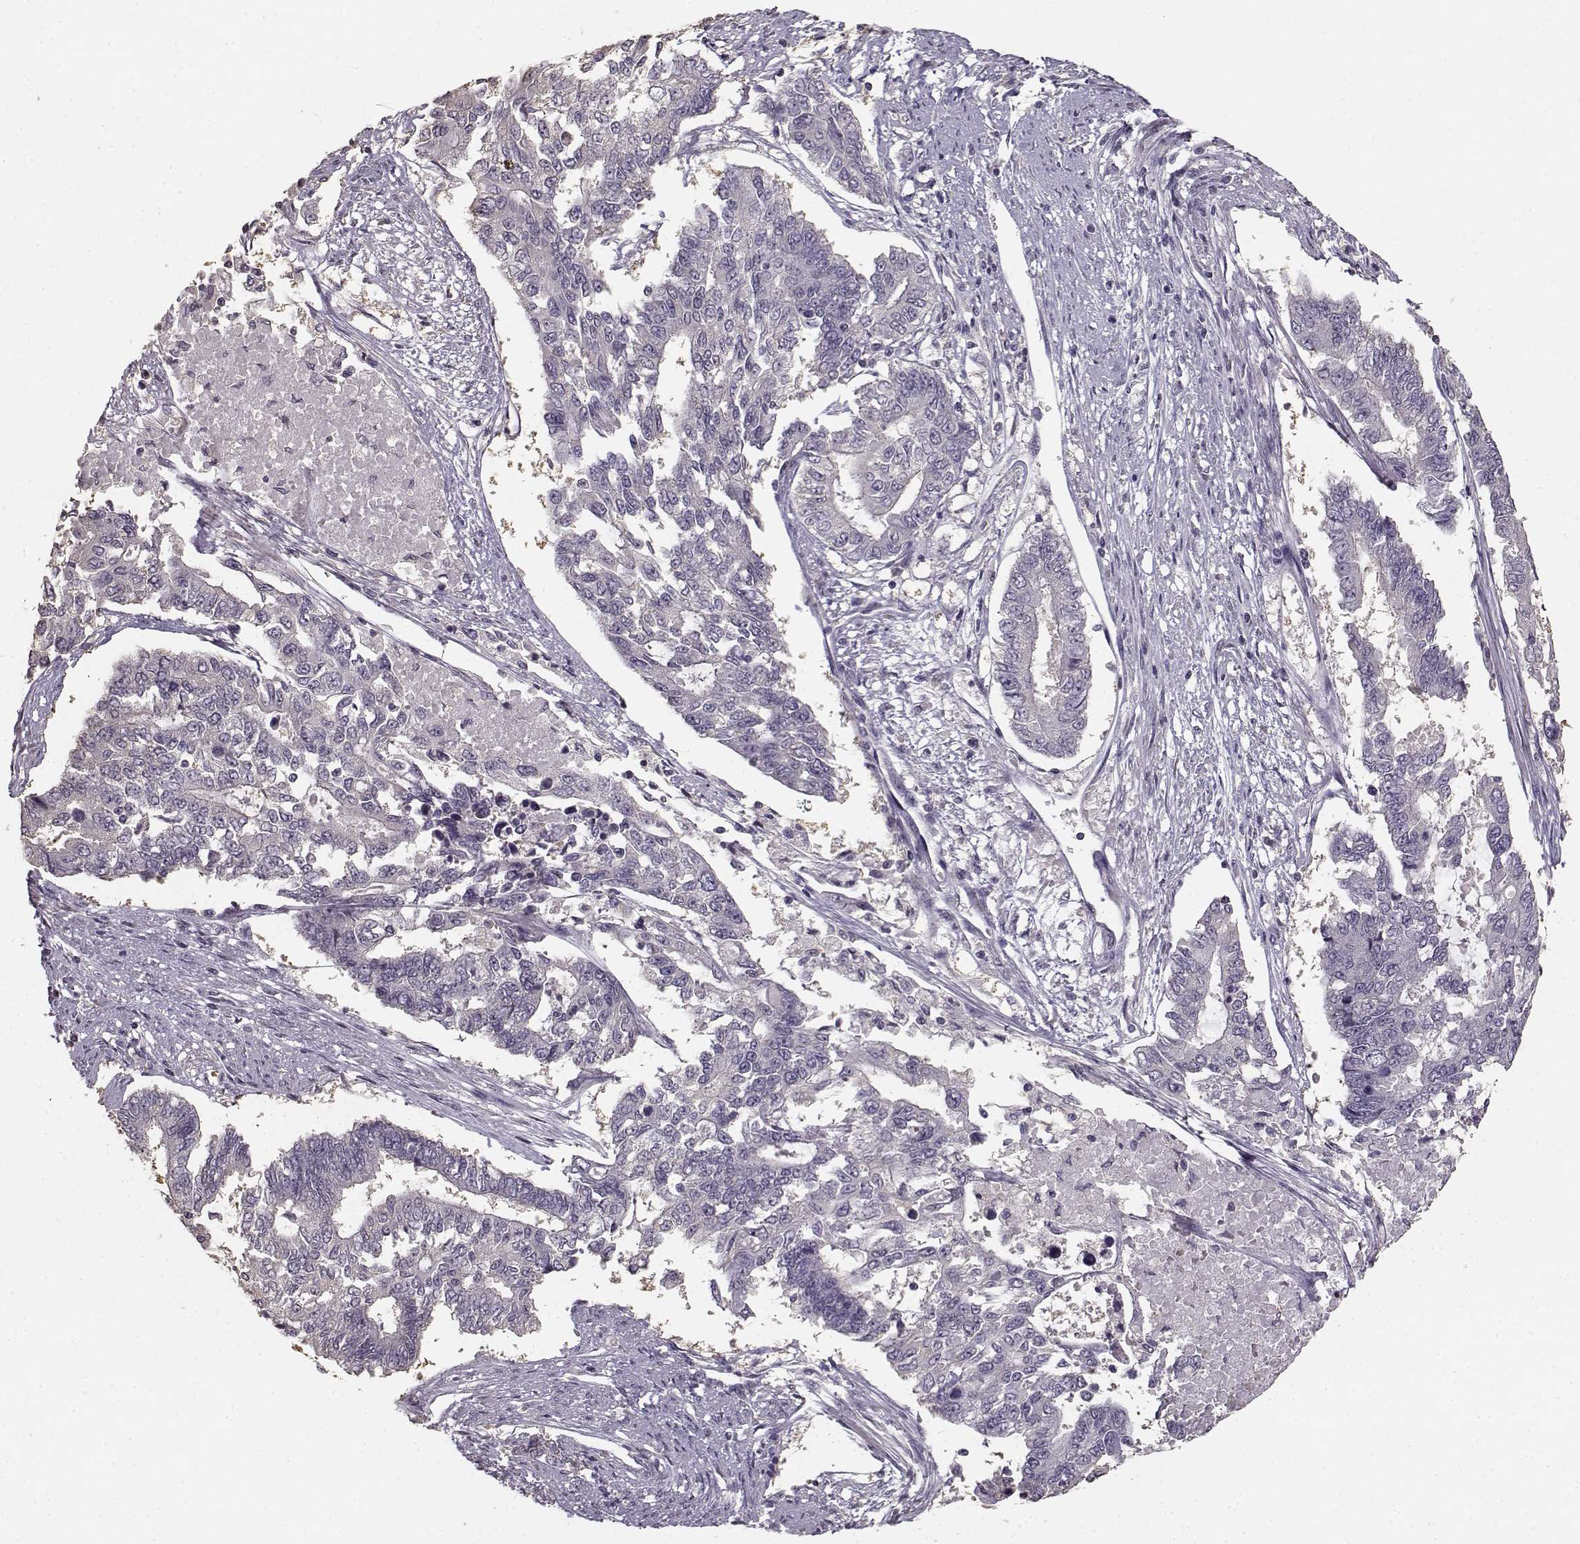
{"staining": {"intensity": "negative", "quantity": "none", "location": "none"}, "tissue": "endometrial cancer", "cell_type": "Tumor cells", "image_type": "cancer", "snomed": [{"axis": "morphology", "description": "Adenocarcinoma, NOS"}, {"axis": "topography", "description": "Uterus"}], "caption": "A histopathology image of endometrial cancer (adenocarcinoma) stained for a protein shows no brown staining in tumor cells.", "gene": "UROC1", "patient": {"sex": "female", "age": 59}}